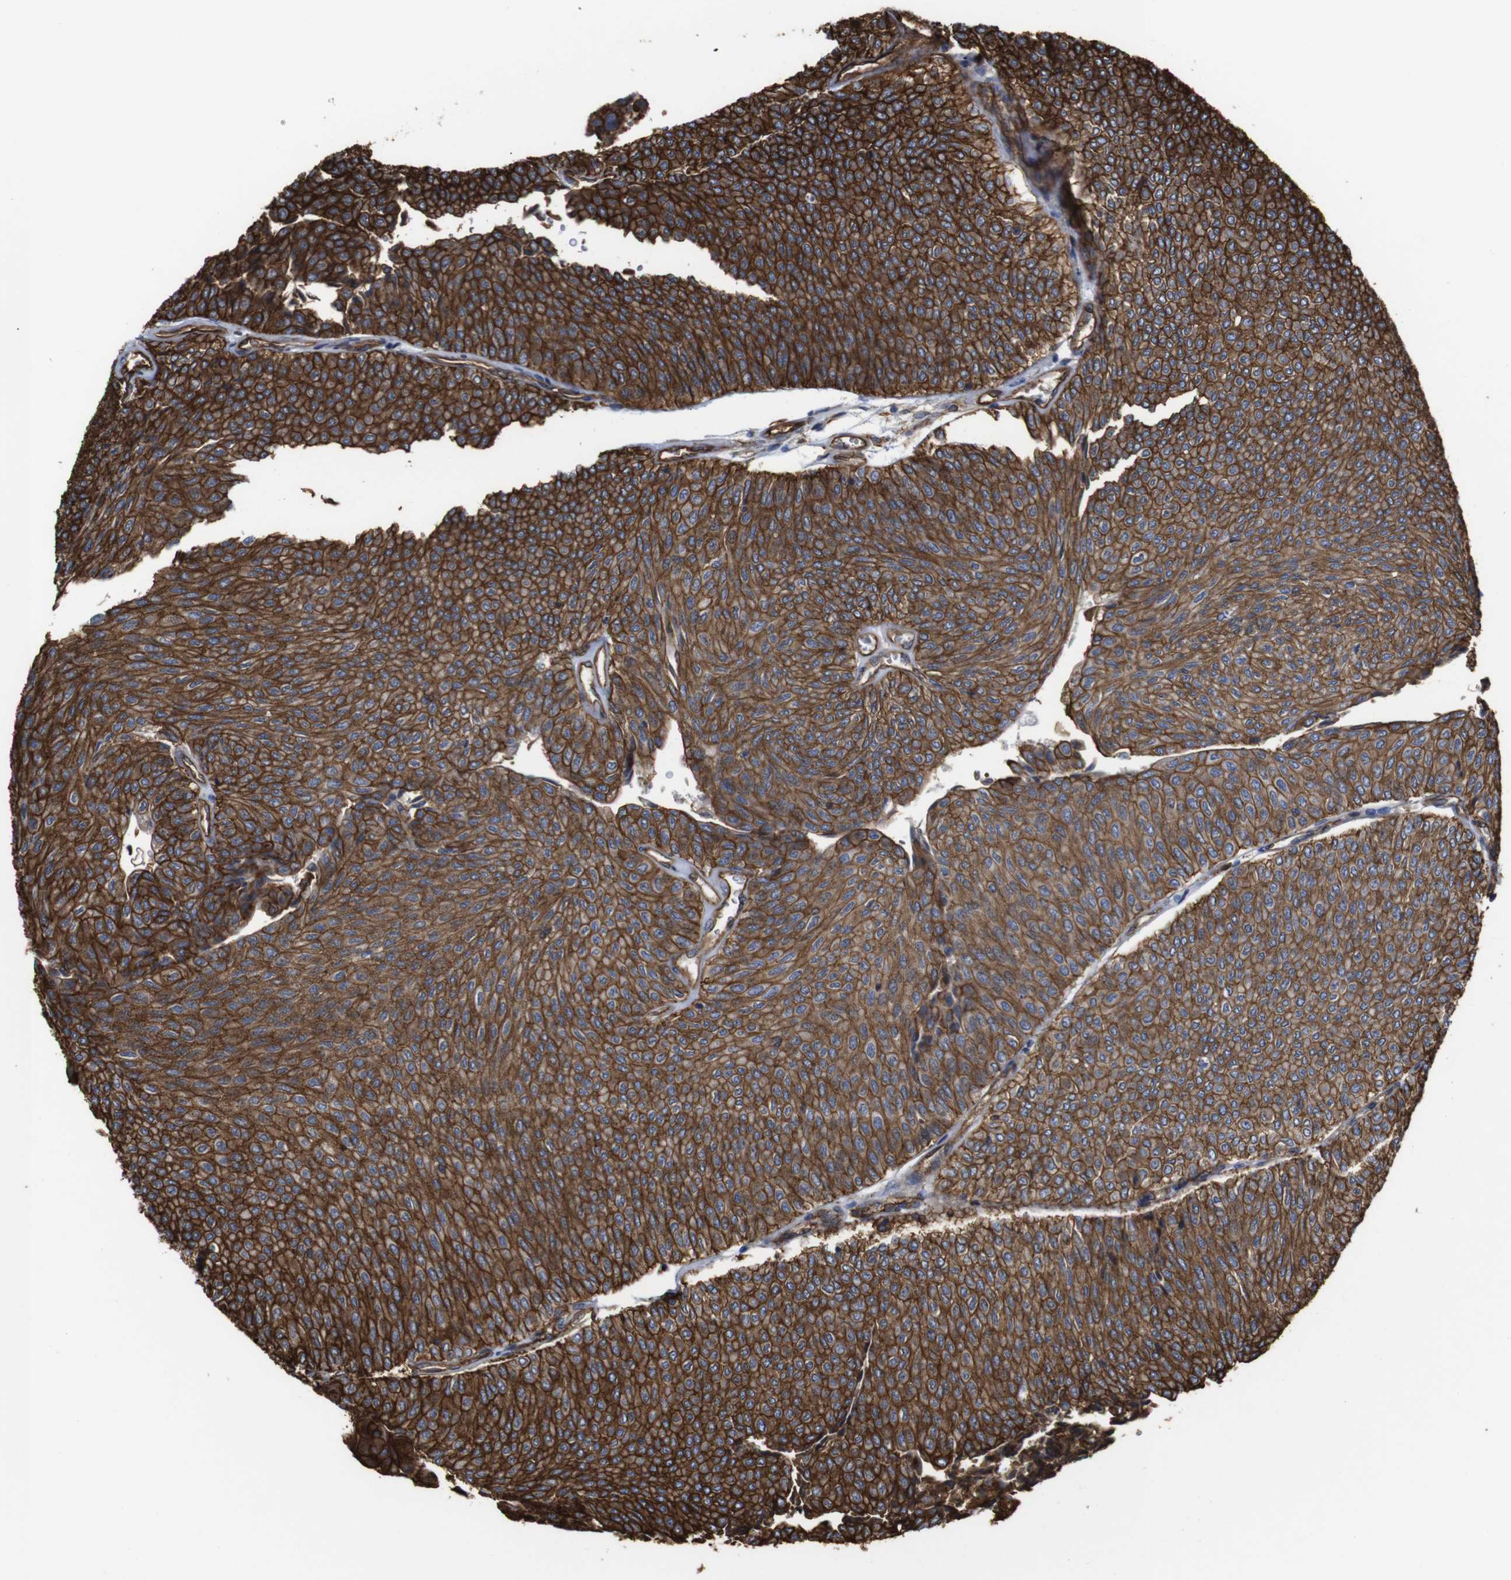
{"staining": {"intensity": "strong", "quantity": ">75%", "location": "cytoplasmic/membranous"}, "tissue": "urothelial cancer", "cell_type": "Tumor cells", "image_type": "cancer", "snomed": [{"axis": "morphology", "description": "Urothelial carcinoma, Low grade"}, {"axis": "topography", "description": "Urinary bladder"}], "caption": "There is high levels of strong cytoplasmic/membranous staining in tumor cells of urothelial cancer, as demonstrated by immunohistochemical staining (brown color).", "gene": "SPTBN1", "patient": {"sex": "male", "age": 78}}